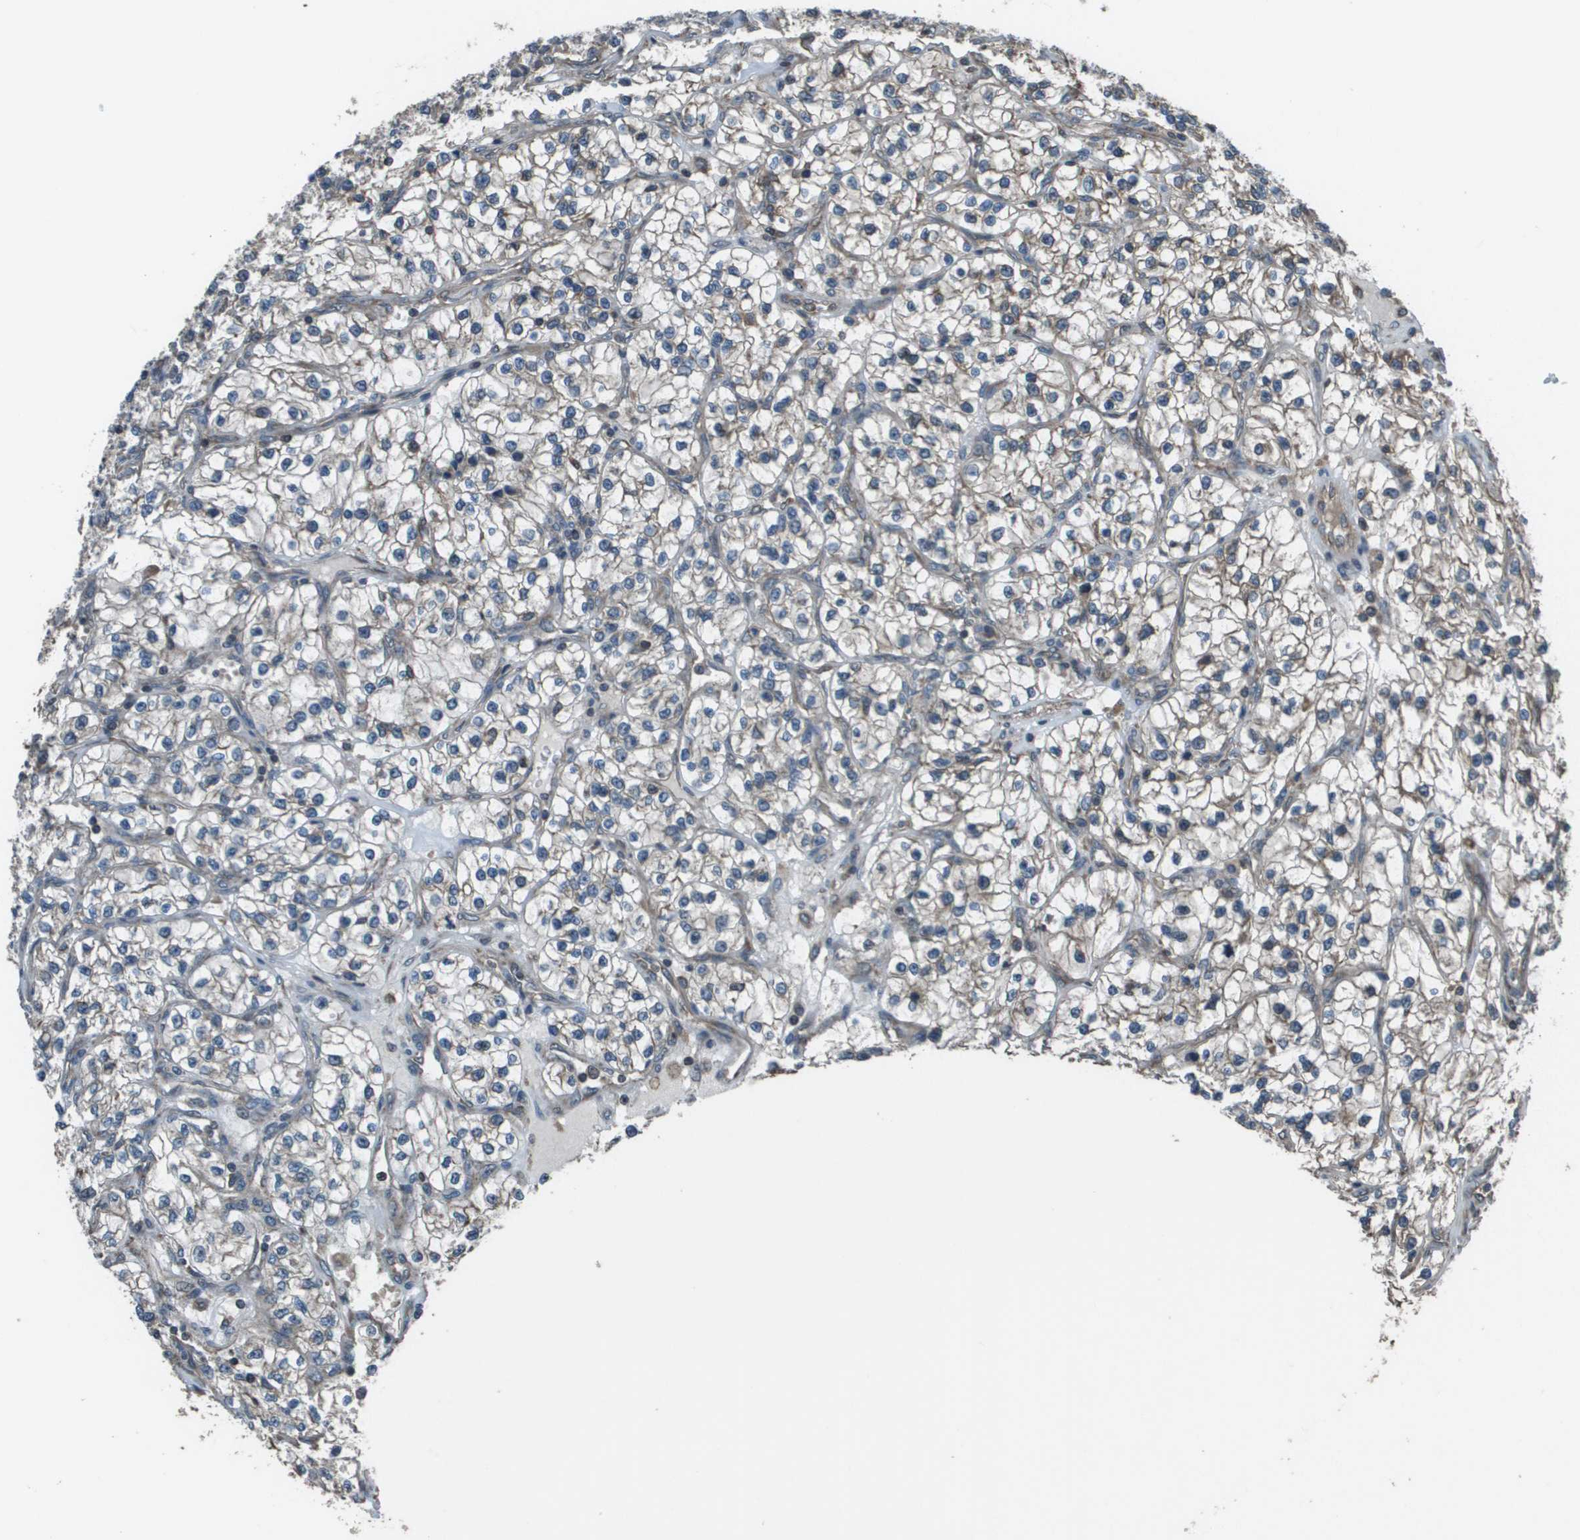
{"staining": {"intensity": "moderate", "quantity": "25%-75%", "location": "cytoplasmic/membranous"}, "tissue": "renal cancer", "cell_type": "Tumor cells", "image_type": "cancer", "snomed": [{"axis": "morphology", "description": "Adenocarcinoma, NOS"}, {"axis": "topography", "description": "Kidney"}], "caption": "IHC micrograph of human adenocarcinoma (renal) stained for a protein (brown), which reveals medium levels of moderate cytoplasmic/membranous positivity in approximately 25%-75% of tumor cells.", "gene": "PLPBP", "patient": {"sex": "female", "age": 57}}